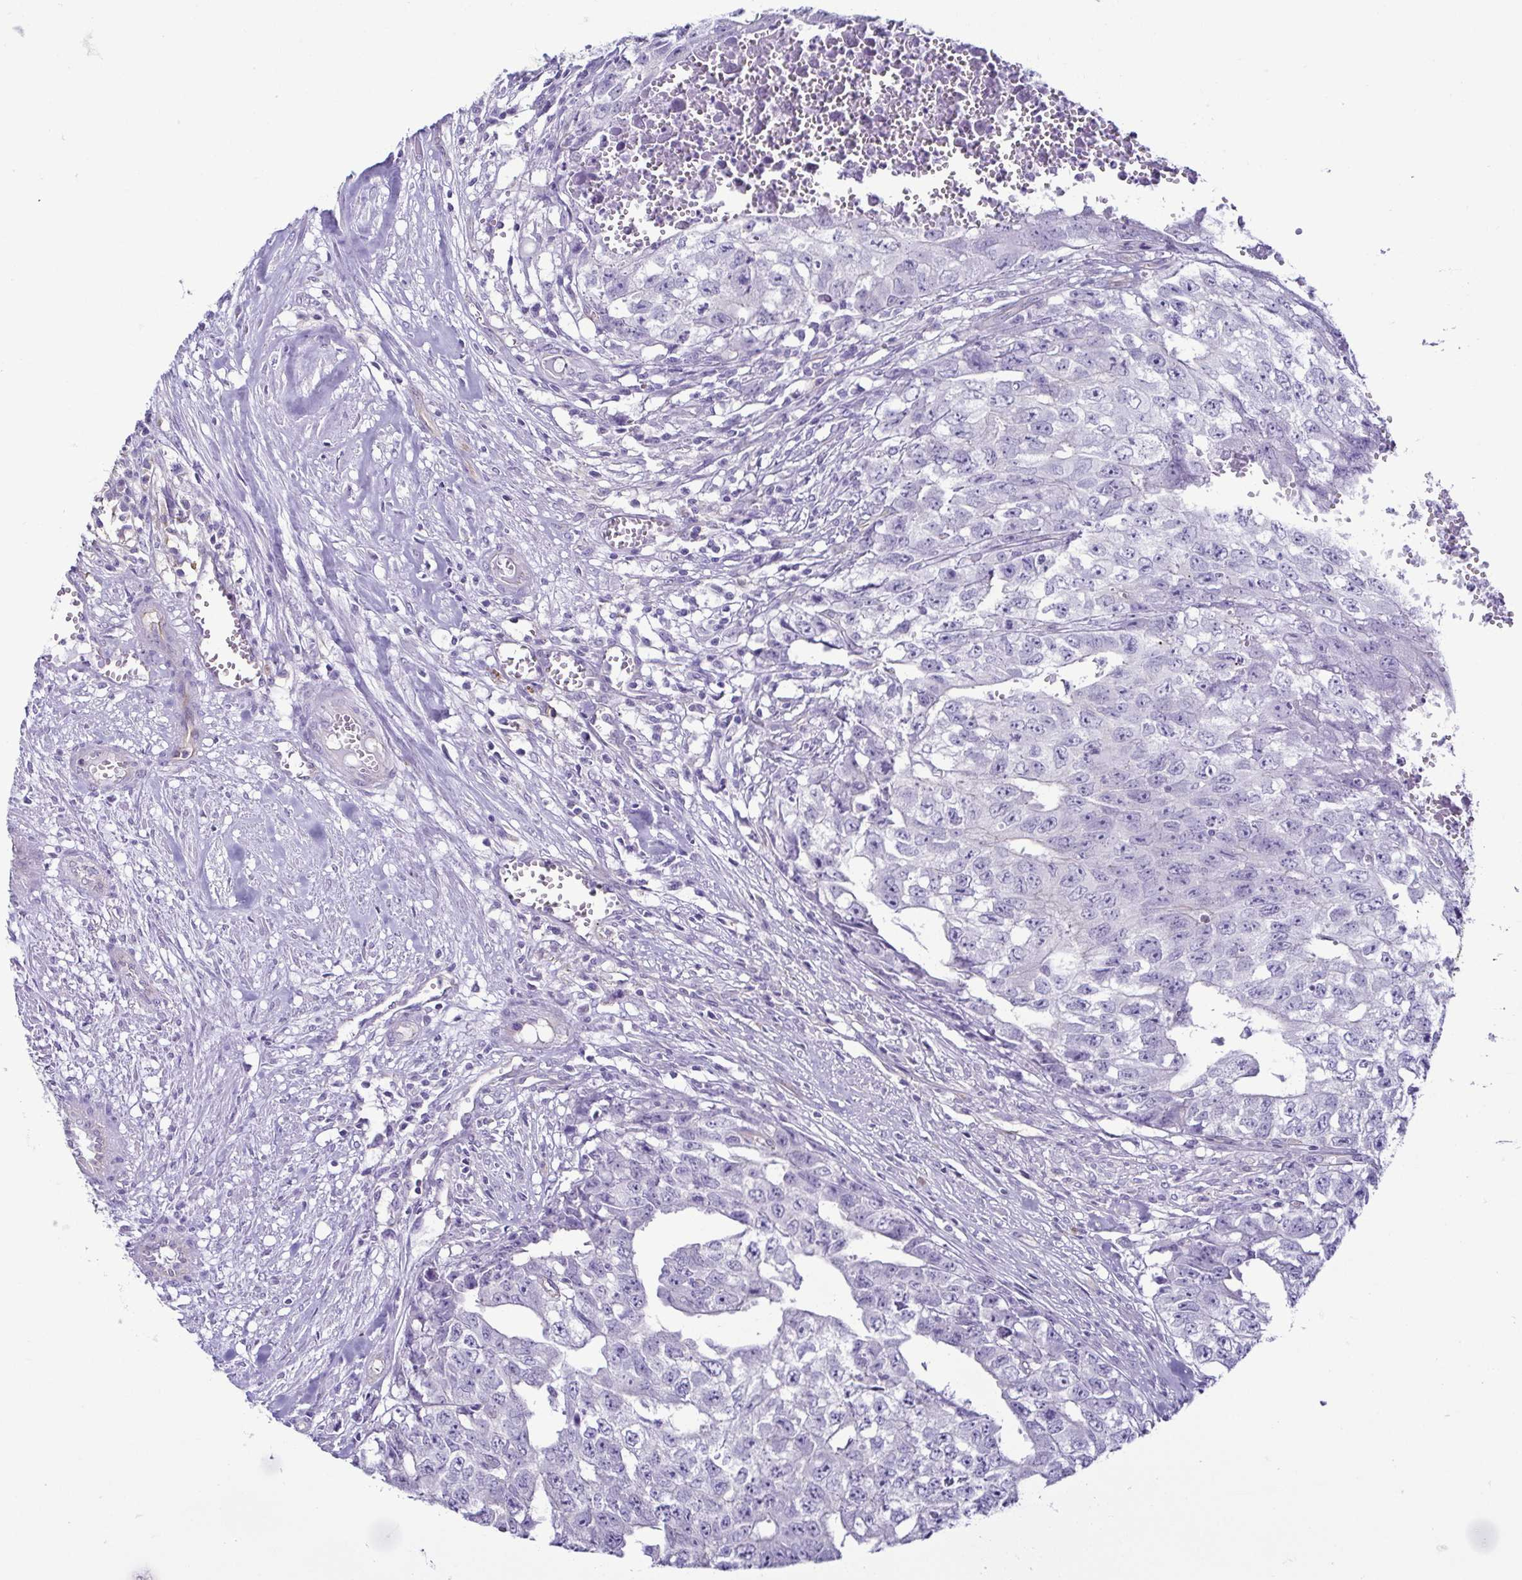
{"staining": {"intensity": "negative", "quantity": "none", "location": "none"}, "tissue": "testis cancer", "cell_type": "Tumor cells", "image_type": "cancer", "snomed": [{"axis": "morphology", "description": "Carcinoma, Embryonal, NOS"}, {"axis": "morphology", "description": "Teratoma, malignant, NOS"}, {"axis": "topography", "description": "Testis"}], "caption": "Embryonal carcinoma (testis) was stained to show a protein in brown. There is no significant positivity in tumor cells. Brightfield microscopy of immunohistochemistry stained with DAB (3,3'-diaminobenzidine) (brown) and hematoxylin (blue), captured at high magnification.", "gene": "CASP14", "patient": {"sex": "male", "age": 24}}